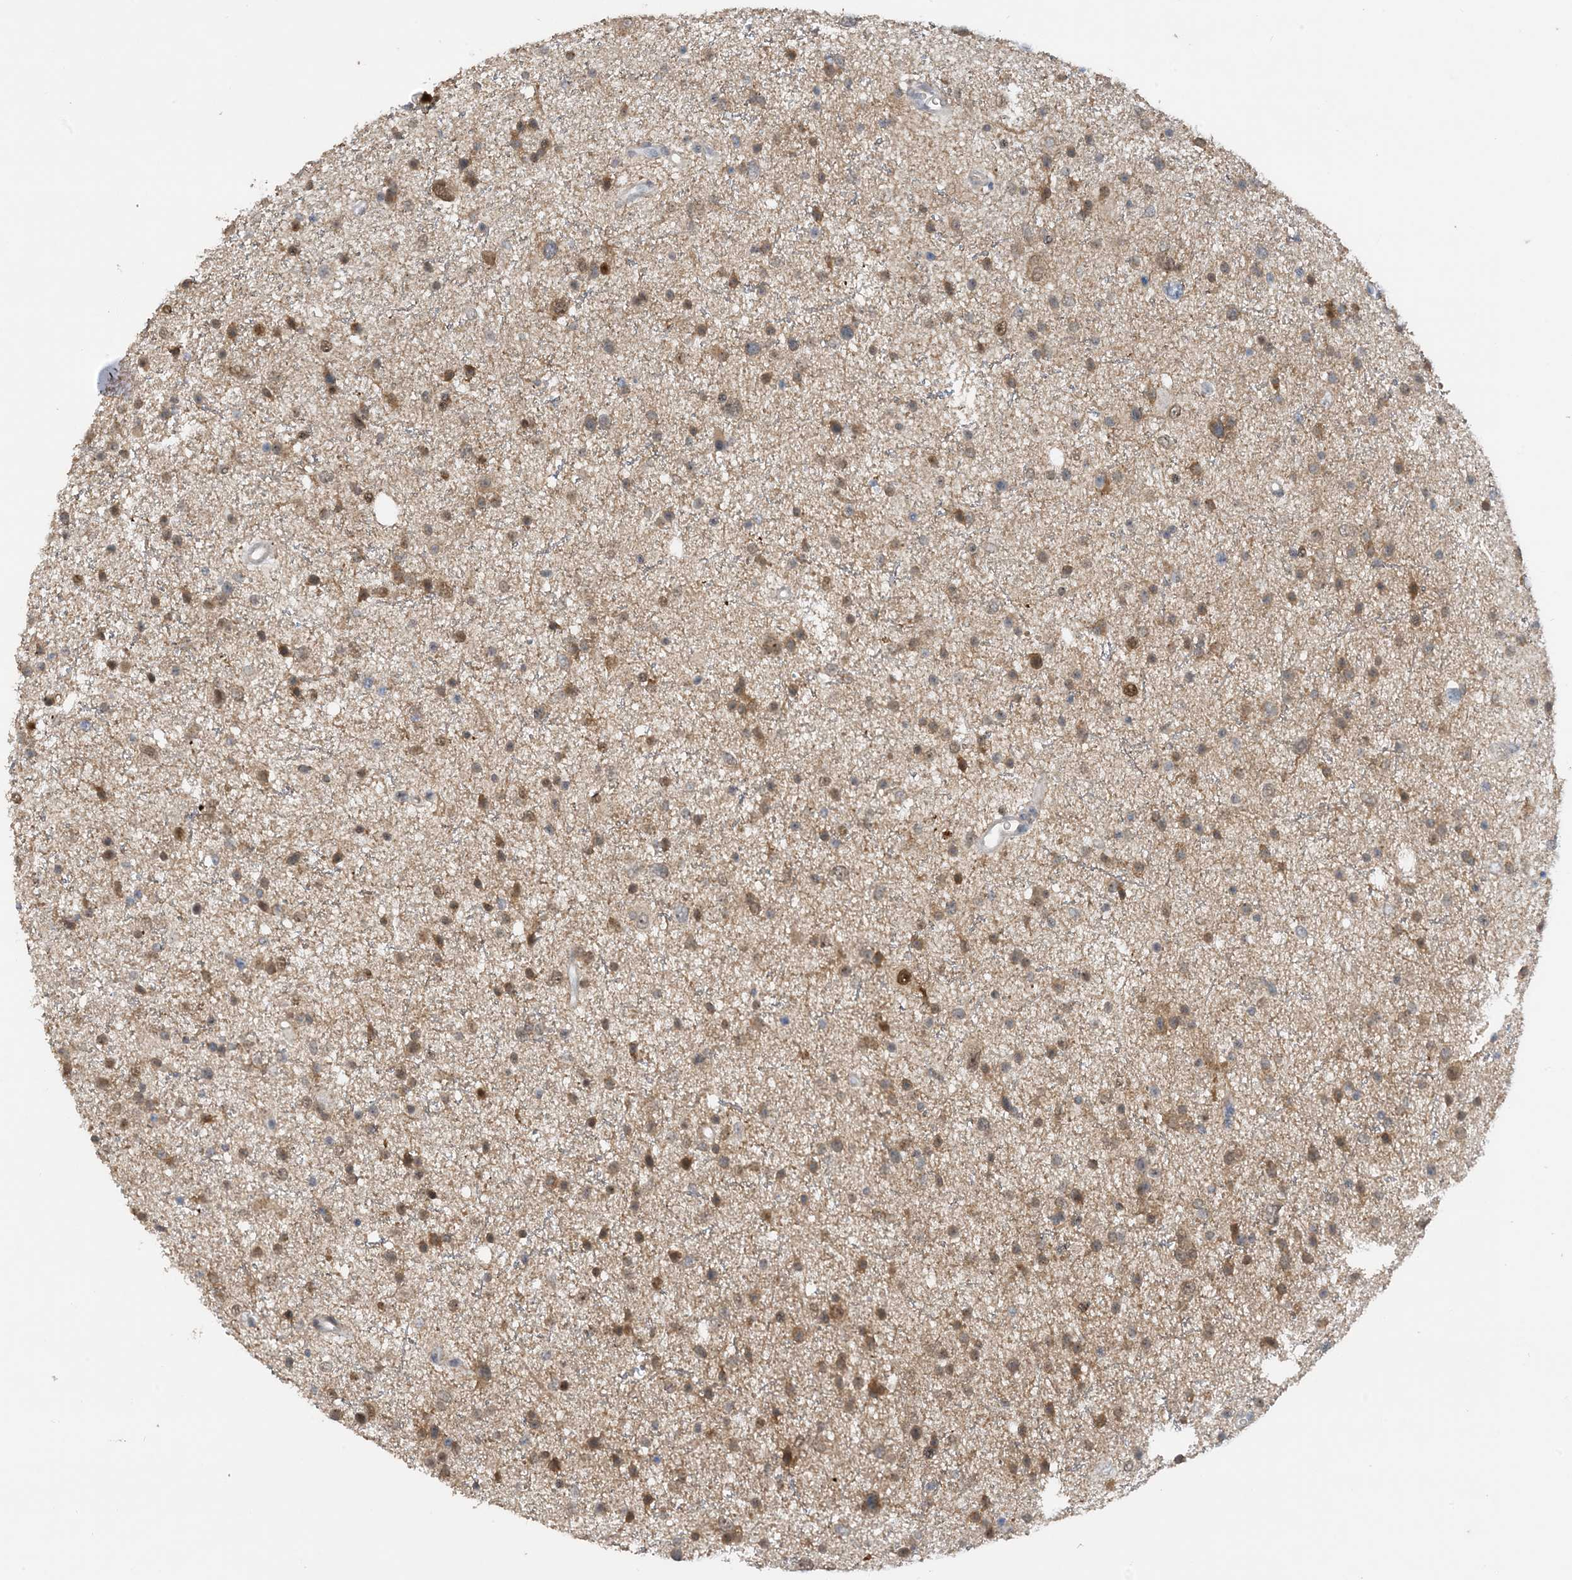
{"staining": {"intensity": "moderate", "quantity": ">75%", "location": "cytoplasmic/membranous,nuclear"}, "tissue": "glioma", "cell_type": "Tumor cells", "image_type": "cancer", "snomed": [{"axis": "morphology", "description": "Glioma, malignant, Low grade"}, {"axis": "topography", "description": "Brain"}], "caption": "This is an image of immunohistochemistry staining of glioma, which shows moderate positivity in the cytoplasmic/membranous and nuclear of tumor cells.", "gene": "UBE2E1", "patient": {"sex": "female", "age": 37}}